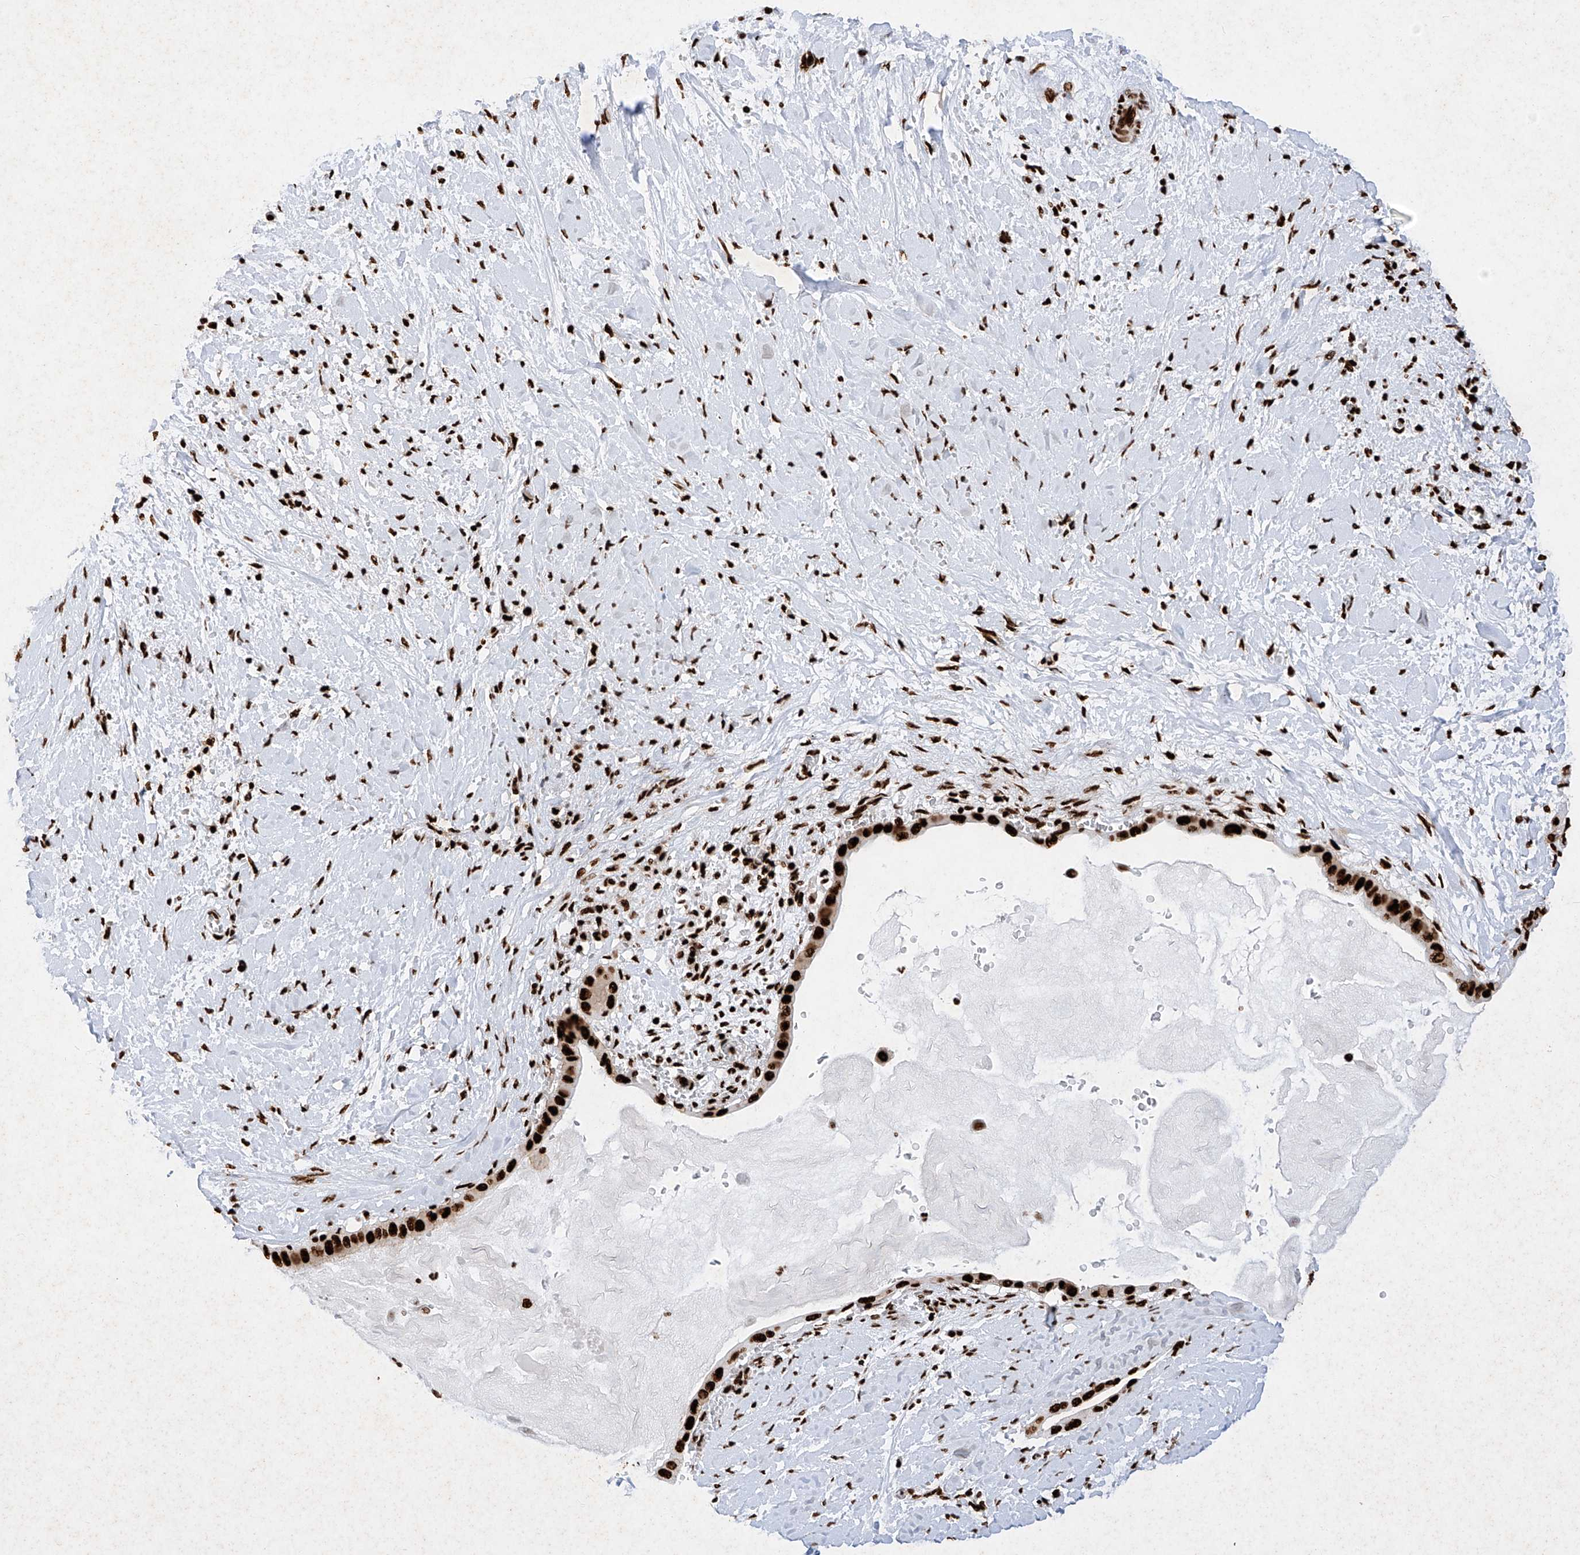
{"staining": {"intensity": "strong", "quantity": ">75%", "location": "nuclear"}, "tissue": "pancreatic cancer", "cell_type": "Tumor cells", "image_type": "cancer", "snomed": [{"axis": "morphology", "description": "Adenocarcinoma, NOS"}, {"axis": "topography", "description": "Pancreas"}], "caption": "Brown immunohistochemical staining in pancreatic cancer (adenocarcinoma) displays strong nuclear expression in approximately >75% of tumor cells.", "gene": "SRSF6", "patient": {"sex": "male", "age": 55}}